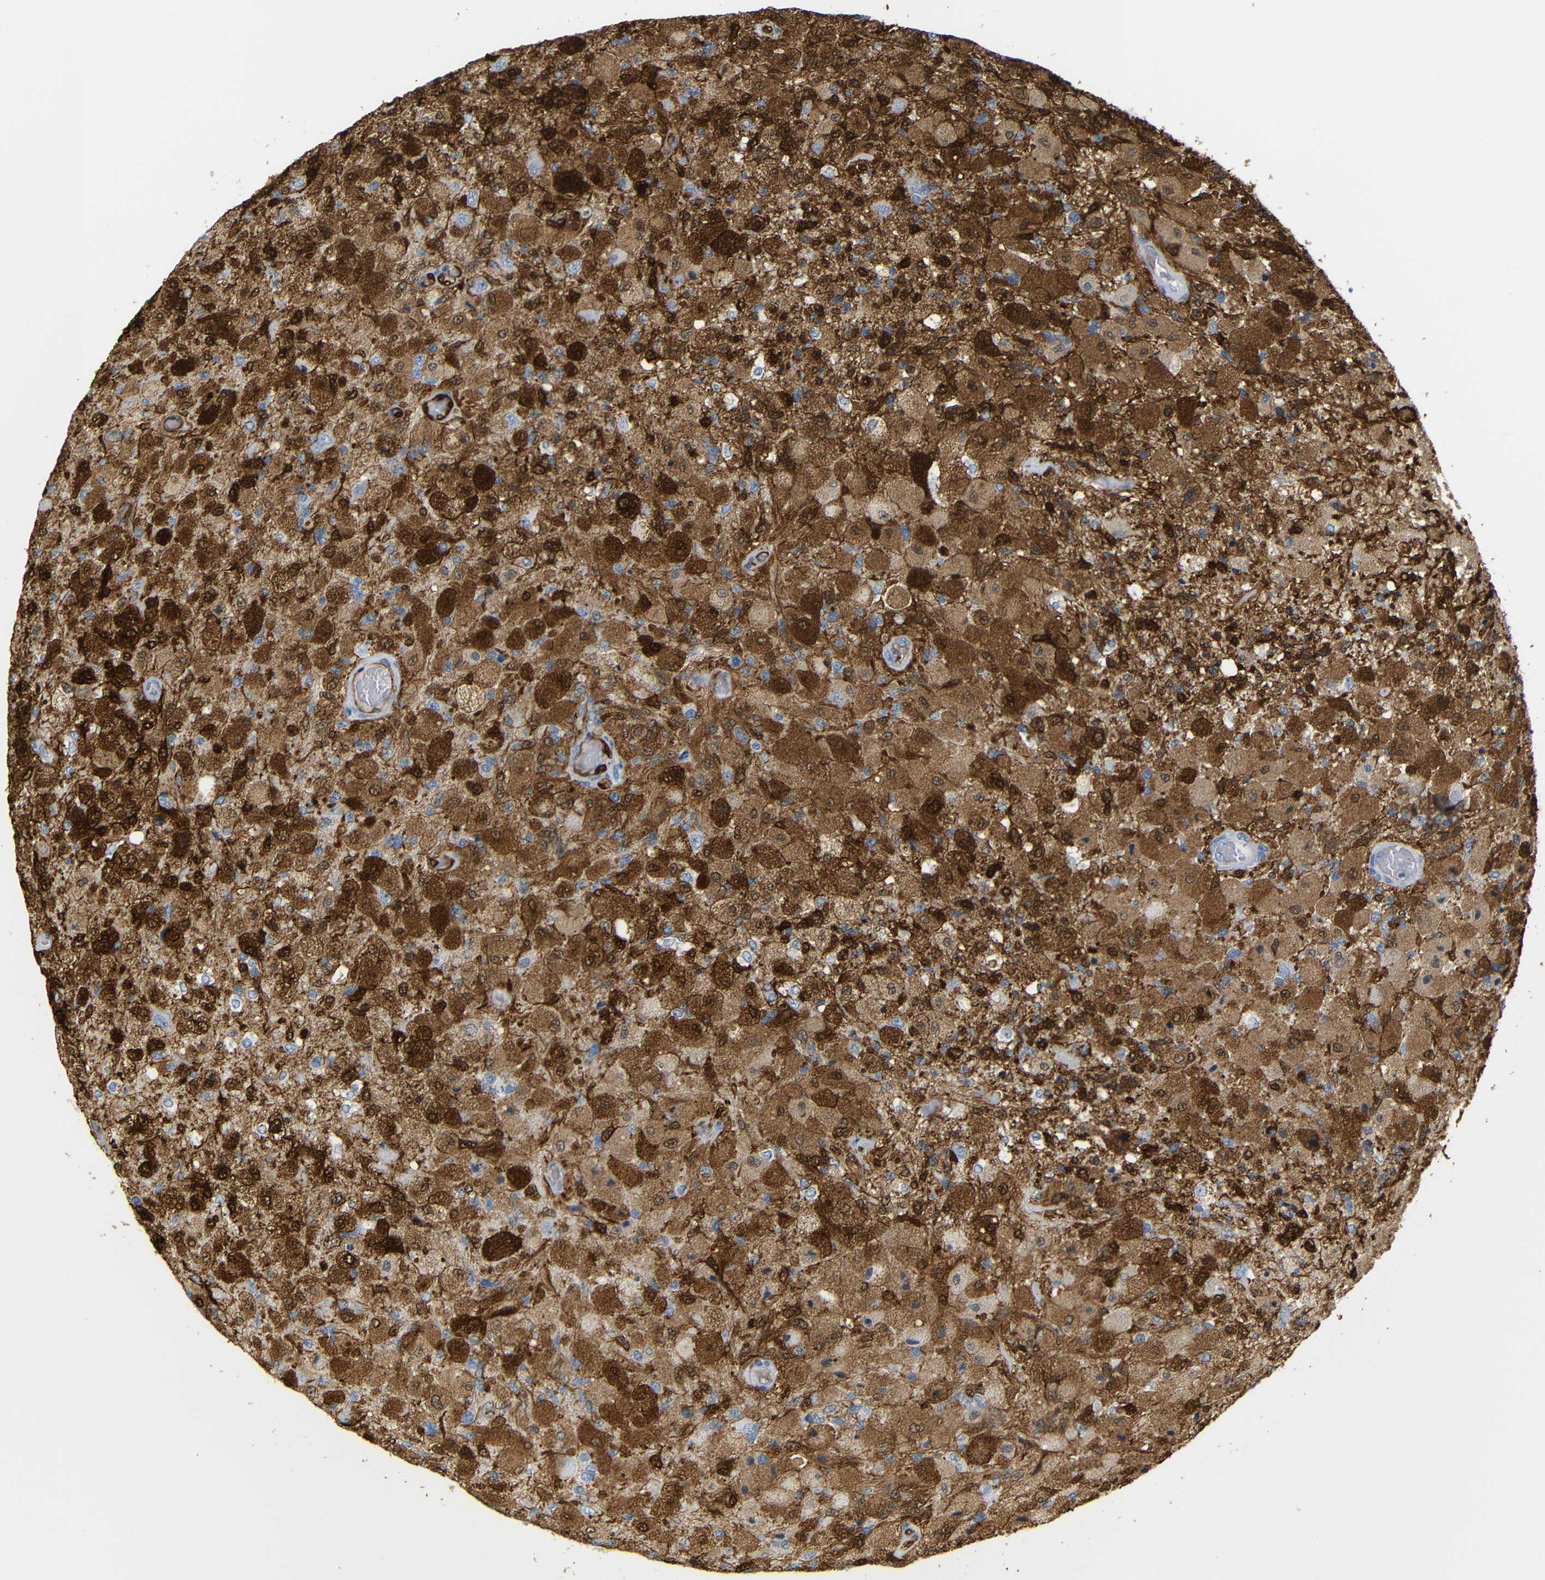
{"staining": {"intensity": "strong", "quantity": ">75%", "location": "cytoplasmic/membranous"}, "tissue": "glioma", "cell_type": "Tumor cells", "image_type": "cancer", "snomed": [{"axis": "morphology", "description": "Normal tissue, NOS"}, {"axis": "morphology", "description": "Glioma, malignant, High grade"}, {"axis": "topography", "description": "Cerebral cortex"}], "caption": "IHC micrograph of neoplastic tissue: human glioma stained using IHC exhibits high levels of strong protein expression localized specifically in the cytoplasmic/membranous of tumor cells, appearing as a cytoplasmic/membranous brown color.", "gene": "MT1A", "patient": {"sex": "male", "age": 77}}